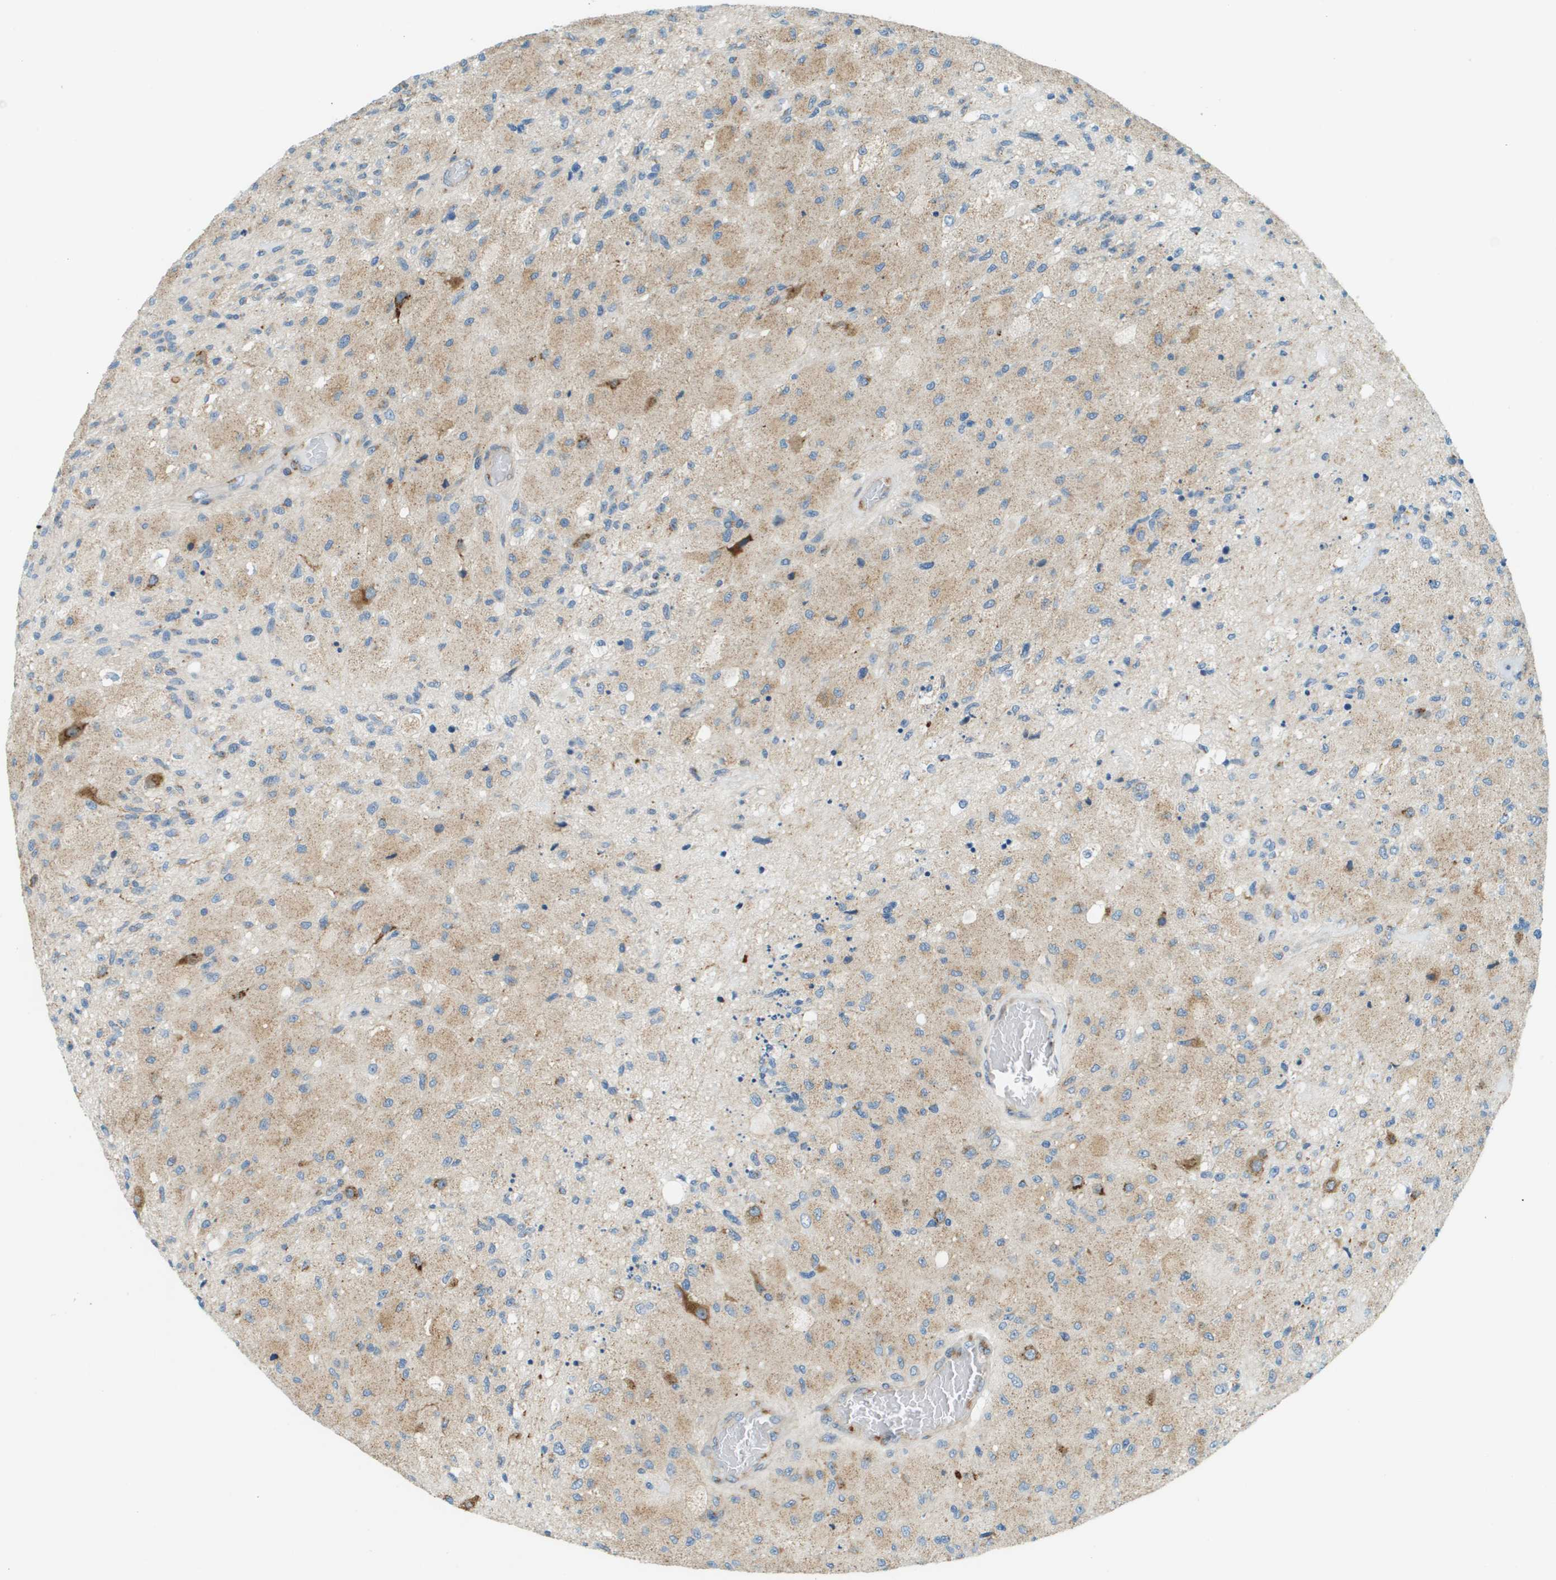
{"staining": {"intensity": "moderate", "quantity": ">75%", "location": "cytoplasmic/membranous"}, "tissue": "glioma", "cell_type": "Tumor cells", "image_type": "cancer", "snomed": [{"axis": "morphology", "description": "Normal tissue, NOS"}, {"axis": "morphology", "description": "Glioma, malignant, High grade"}, {"axis": "topography", "description": "Cerebral cortex"}], "caption": "Immunohistochemistry (IHC) staining of malignant glioma (high-grade), which reveals medium levels of moderate cytoplasmic/membranous staining in about >75% of tumor cells indicating moderate cytoplasmic/membranous protein positivity. The staining was performed using DAB (3,3'-diaminobenzidine) (brown) for protein detection and nuclei were counterstained in hematoxylin (blue).", "gene": "ACBD3", "patient": {"sex": "male", "age": 77}}